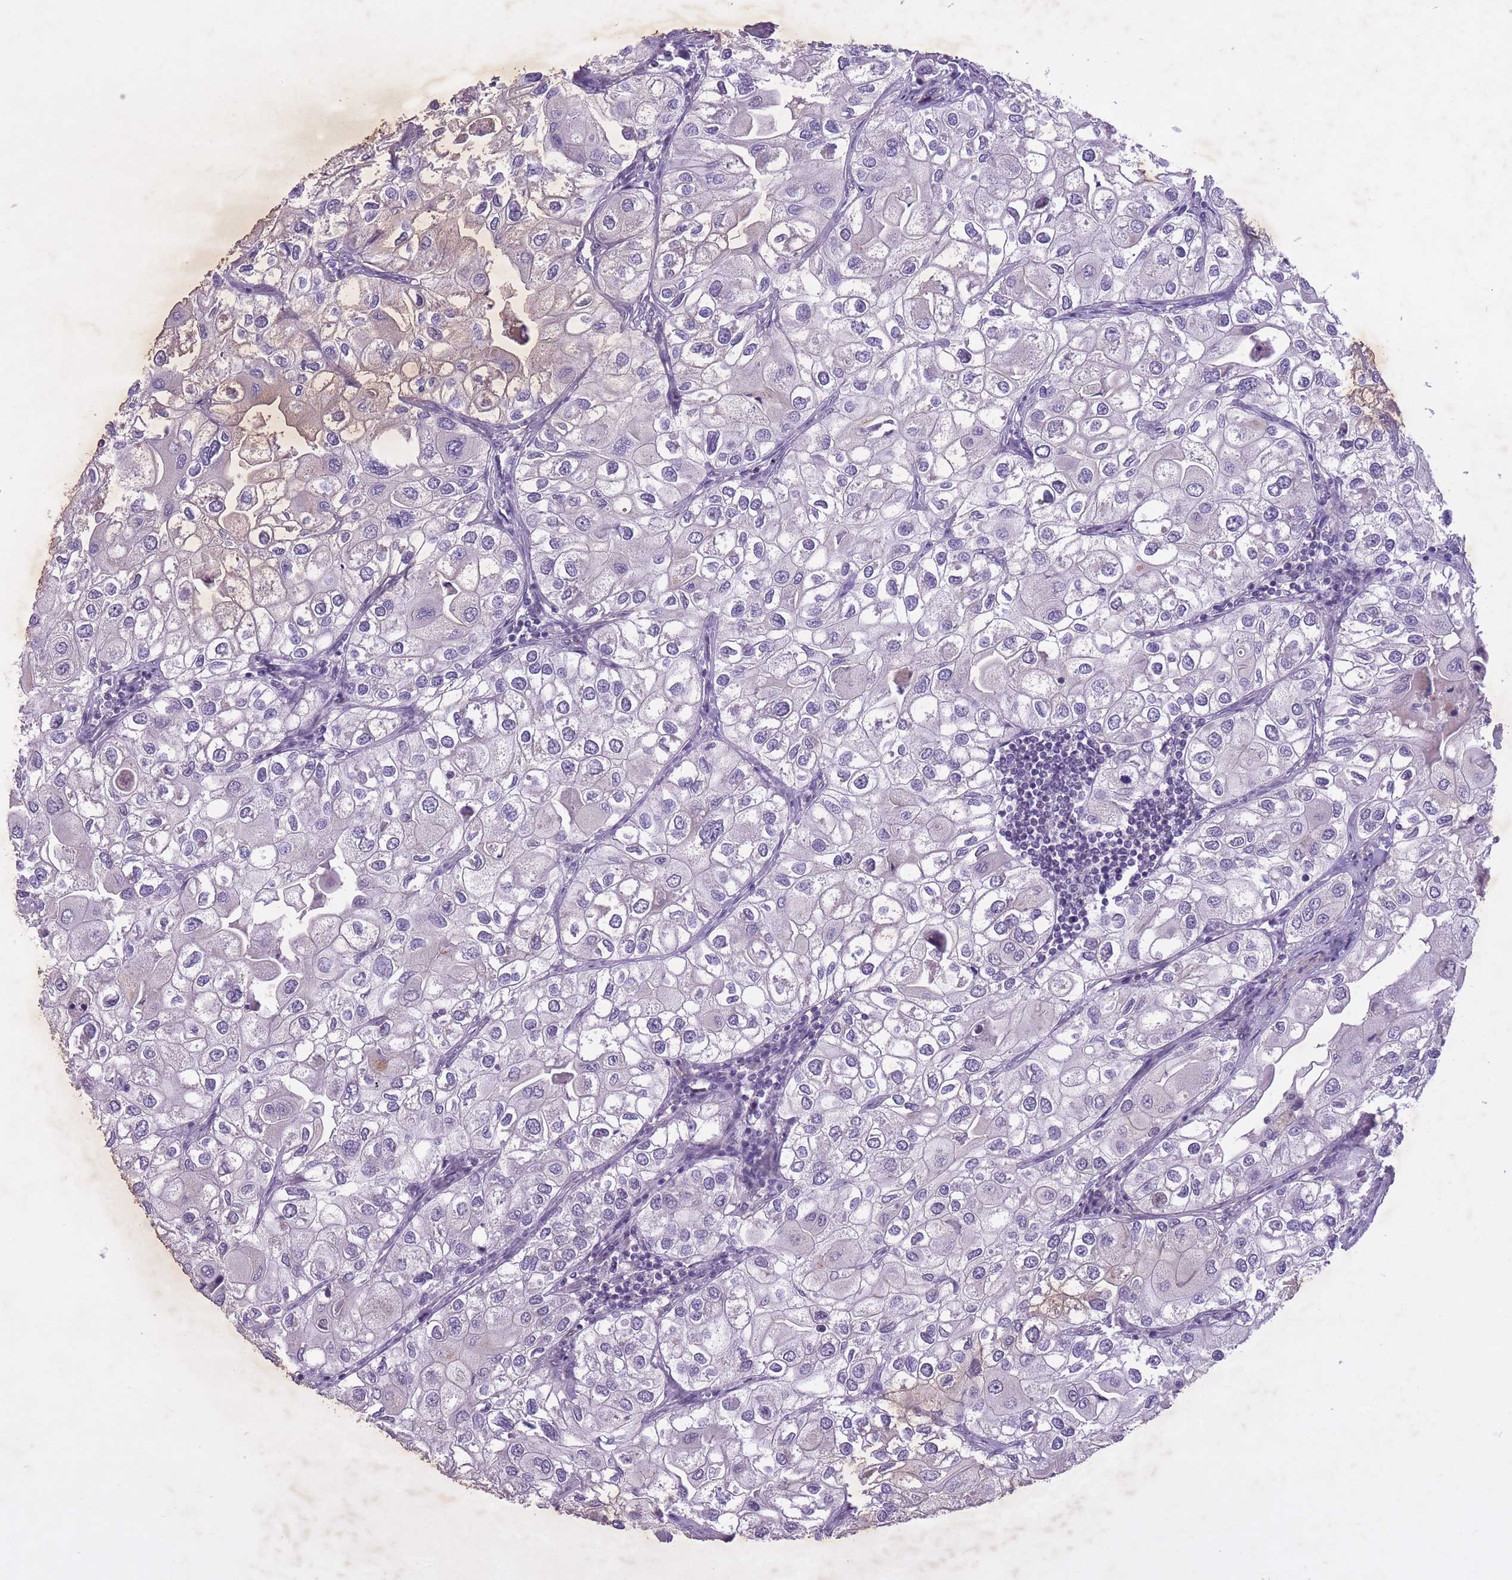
{"staining": {"intensity": "negative", "quantity": "none", "location": "none"}, "tissue": "urothelial cancer", "cell_type": "Tumor cells", "image_type": "cancer", "snomed": [{"axis": "morphology", "description": "Urothelial carcinoma, High grade"}, {"axis": "topography", "description": "Urinary bladder"}], "caption": "This is a image of immunohistochemistry staining of high-grade urothelial carcinoma, which shows no staining in tumor cells.", "gene": "CBX6", "patient": {"sex": "male", "age": 64}}